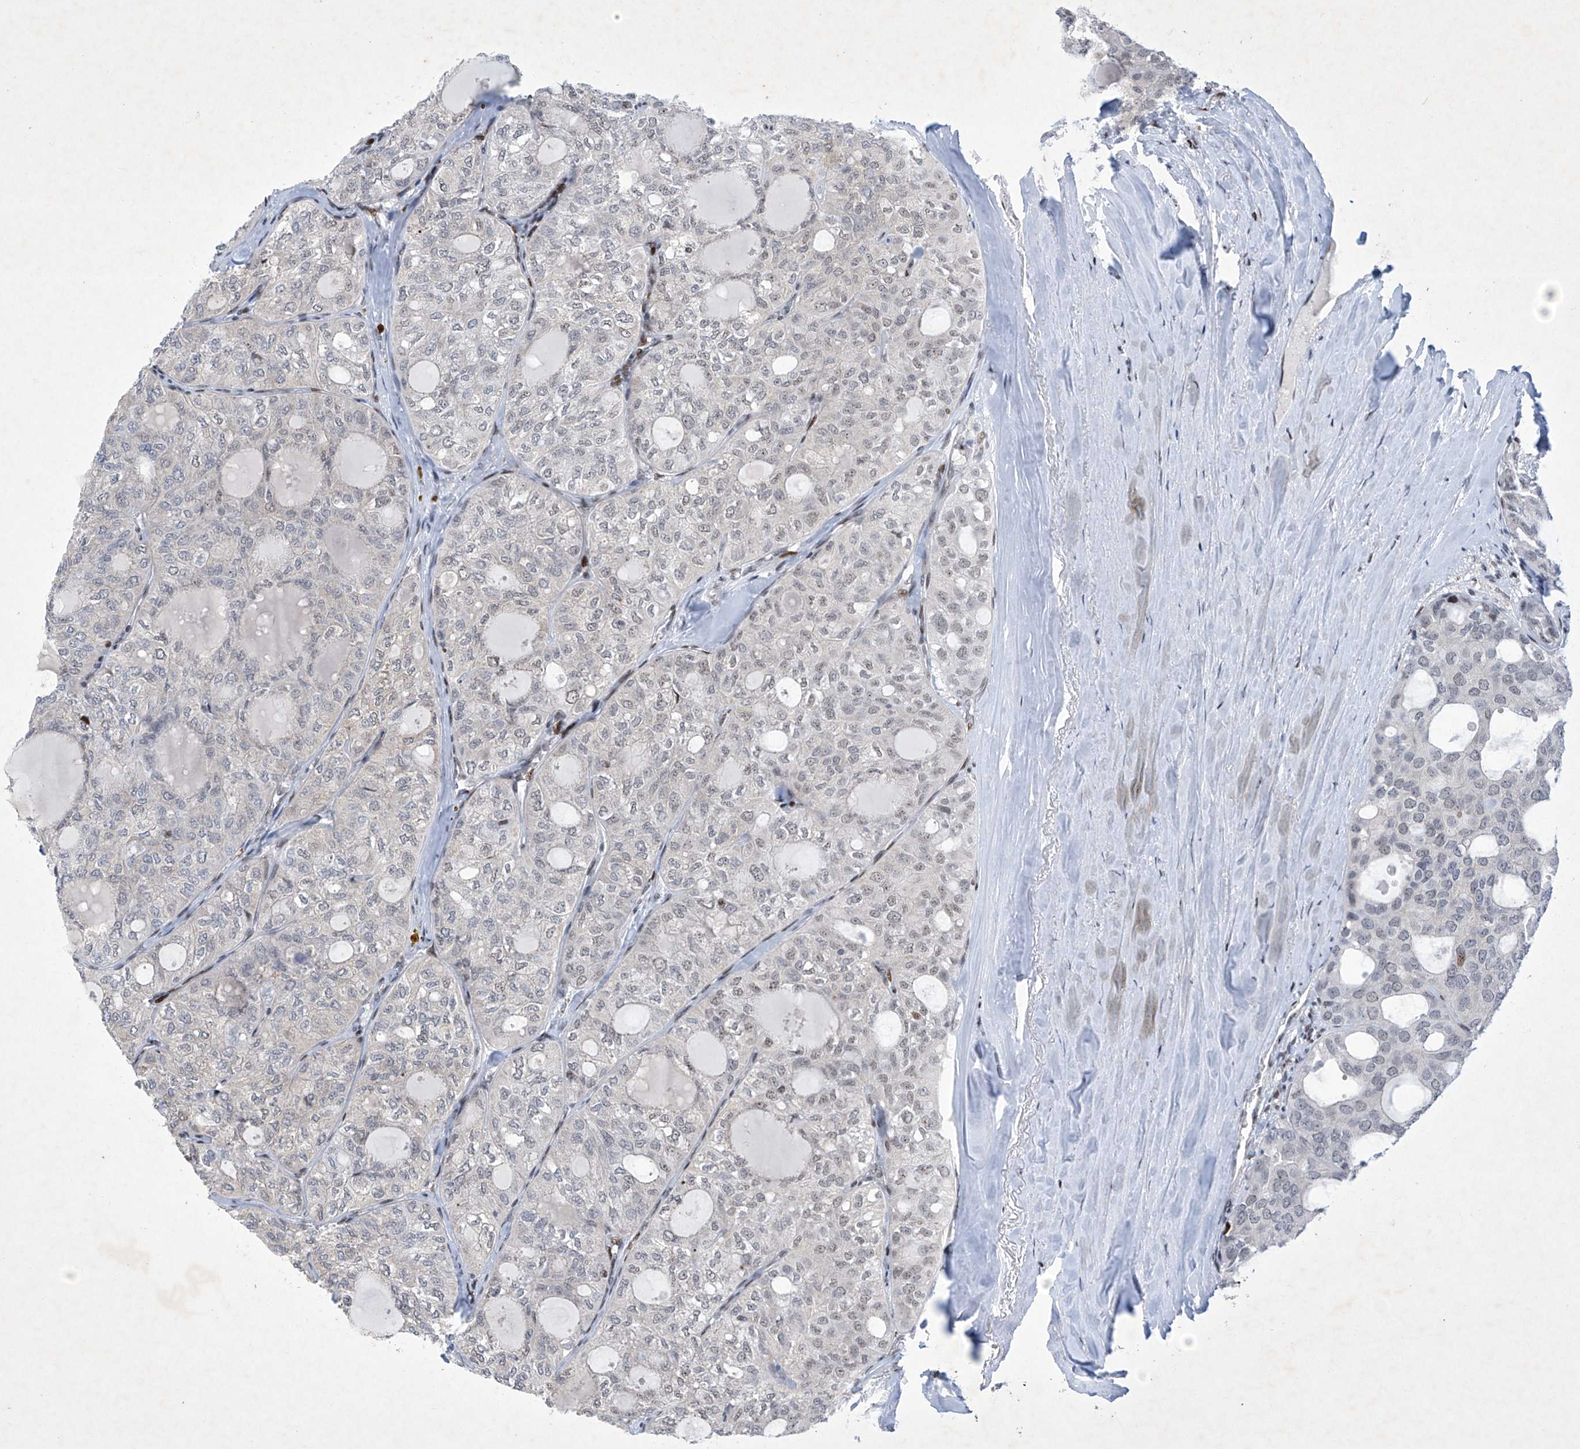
{"staining": {"intensity": "weak", "quantity": "25%-75%", "location": "nuclear"}, "tissue": "thyroid cancer", "cell_type": "Tumor cells", "image_type": "cancer", "snomed": [{"axis": "morphology", "description": "Follicular adenoma carcinoma, NOS"}, {"axis": "topography", "description": "Thyroid gland"}], "caption": "Human thyroid cancer stained for a protein (brown) displays weak nuclear positive positivity in approximately 25%-75% of tumor cells.", "gene": "RFX7", "patient": {"sex": "male", "age": 75}}